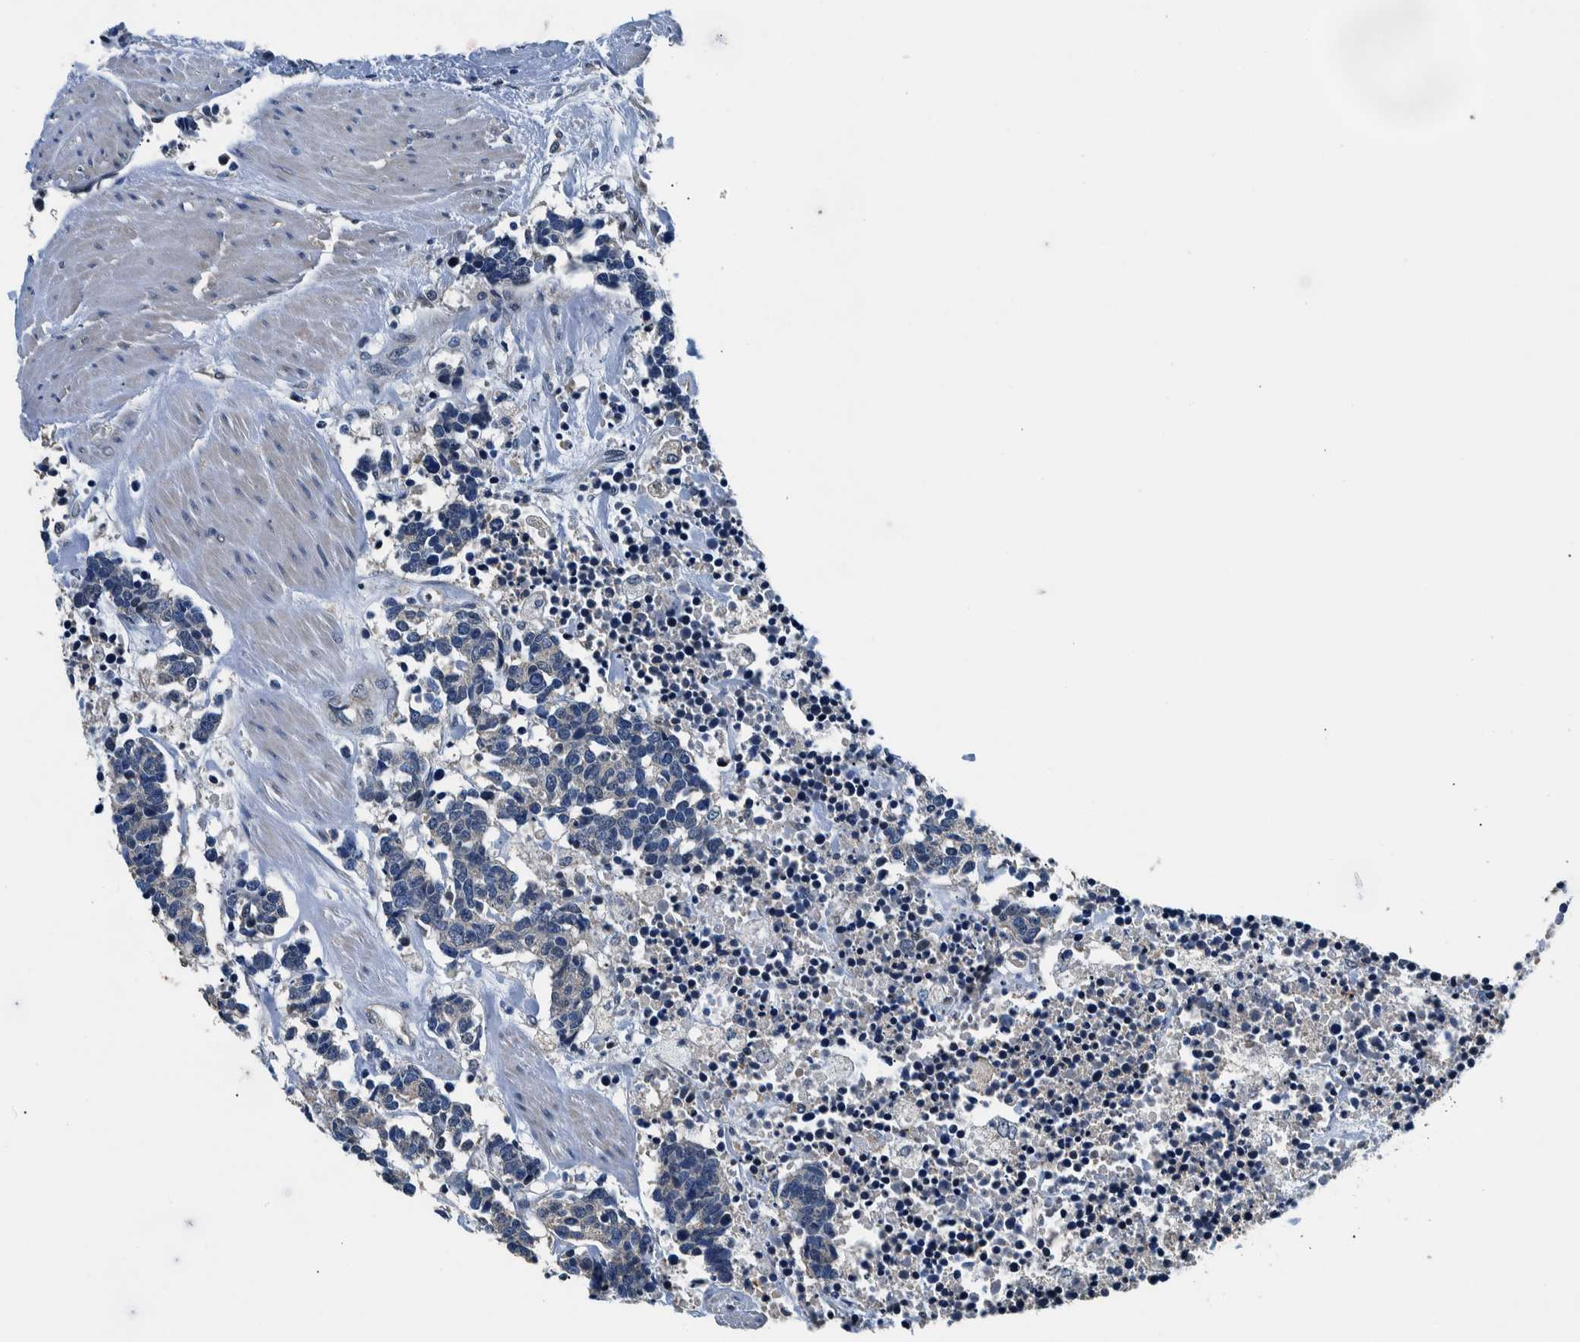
{"staining": {"intensity": "negative", "quantity": "none", "location": "none"}, "tissue": "carcinoid", "cell_type": "Tumor cells", "image_type": "cancer", "snomed": [{"axis": "morphology", "description": "Carcinoma, NOS"}, {"axis": "morphology", "description": "Carcinoid, malignant, NOS"}, {"axis": "topography", "description": "Urinary bladder"}], "caption": "The IHC micrograph has no significant staining in tumor cells of carcinoma tissue.", "gene": "NIBAN2", "patient": {"sex": "male", "age": 57}}